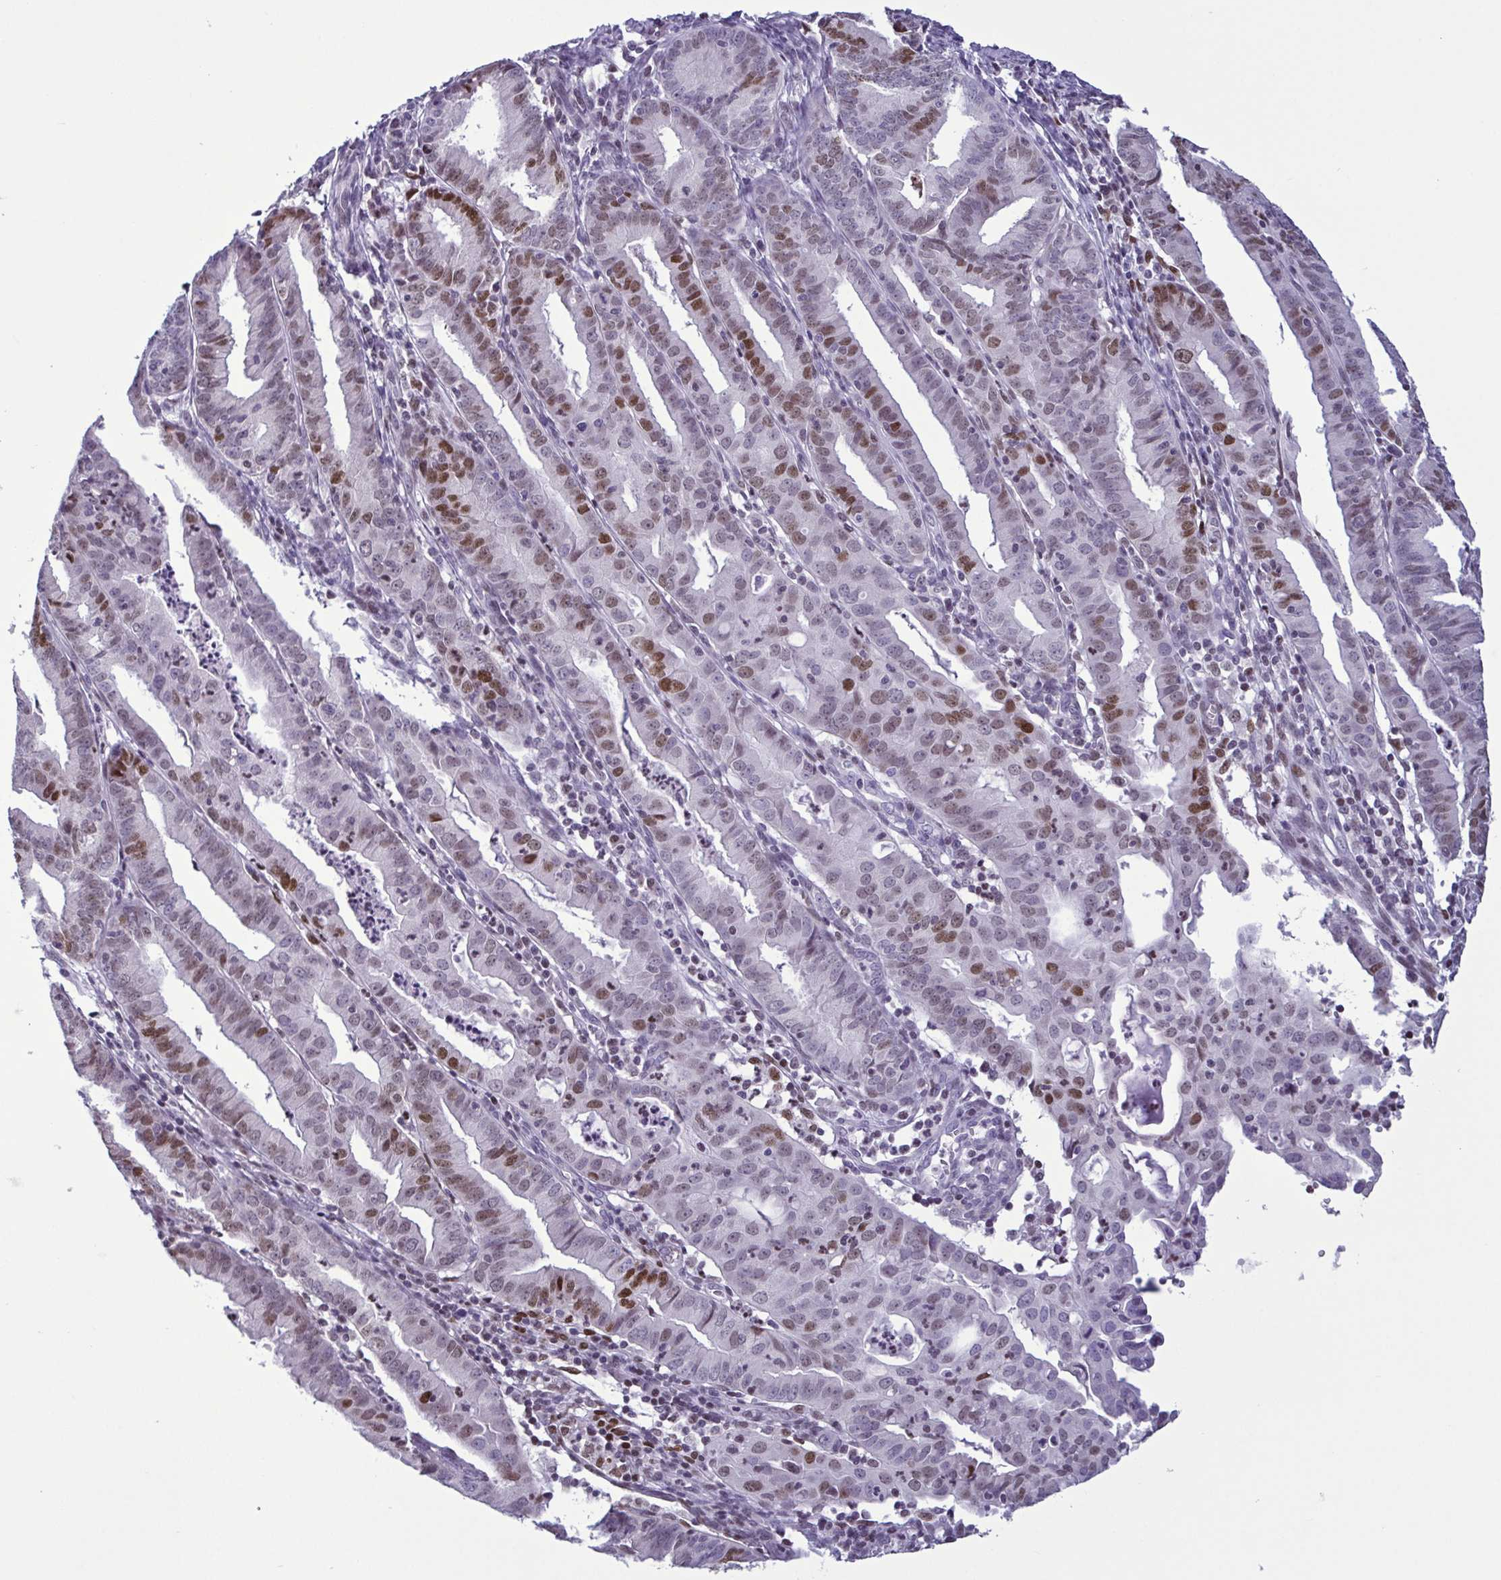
{"staining": {"intensity": "moderate", "quantity": "25%-75%", "location": "nuclear"}, "tissue": "endometrial cancer", "cell_type": "Tumor cells", "image_type": "cancer", "snomed": [{"axis": "morphology", "description": "Adenocarcinoma, NOS"}, {"axis": "topography", "description": "Endometrium"}], "caption": "Endometrial cancer (adenocarcinoma) stained with a protein marker displays moderate staining in tumor cells.", "gene": "IRF1", "patient": {"sex": "female", "age": 60}}